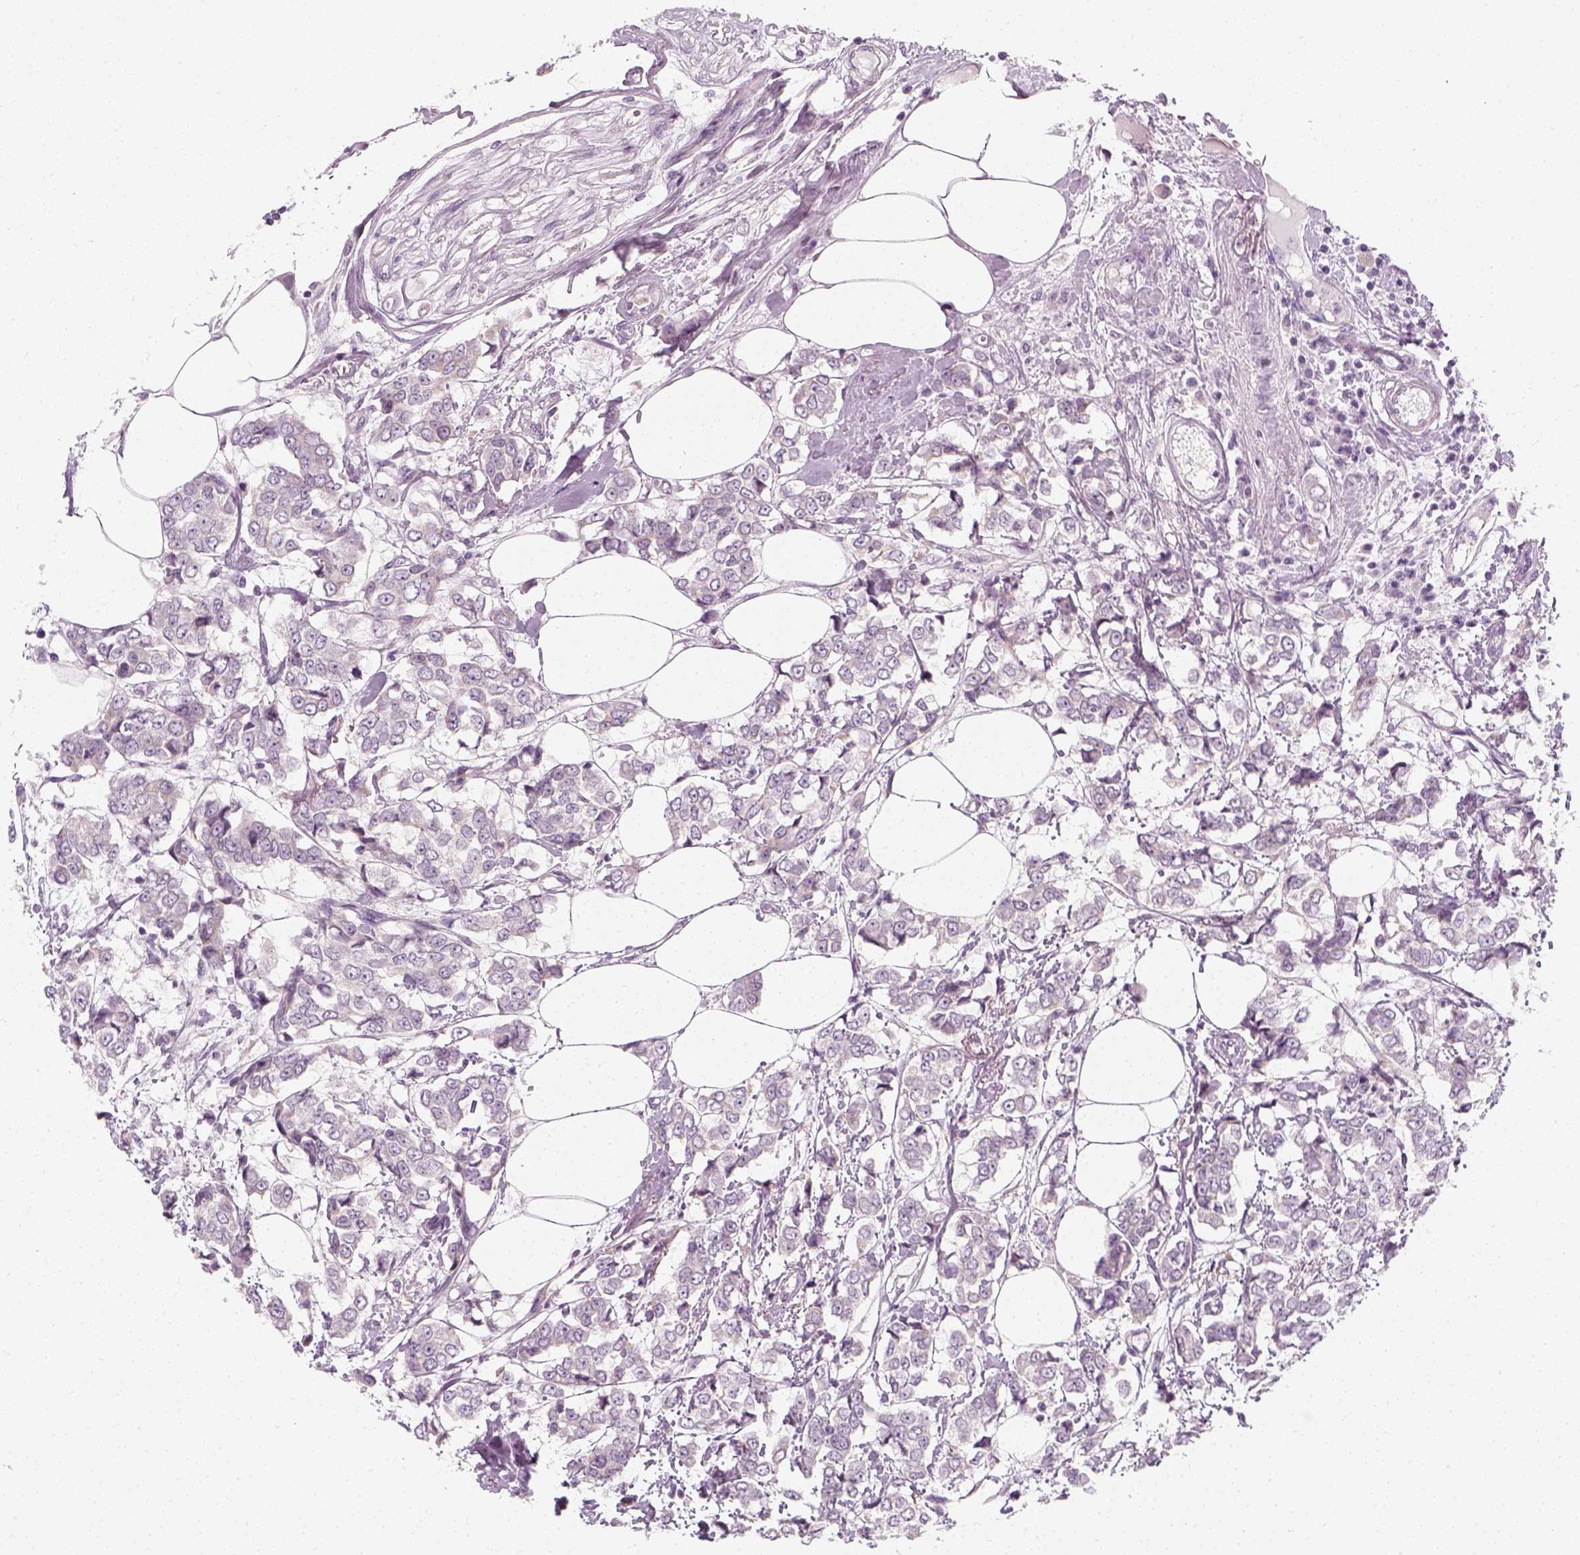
{"staining": {"intensity": "negative", "quantity": "none", "location": "none"}, "tissue": "breast cancer", "cell_type": "Tumor cells", "image_type": "cancer", "snomed": [{"axis": "morphology", "description": "Duct carcinoma"}, {"axis": "topography", "description": "Breast"}], "caption": "This is a histopathology image of IHC staining of breast cancer, which shows no positivity in tumor cells.", "gene": "PRAME", "patient": {"sex": "female", "age": 94}}